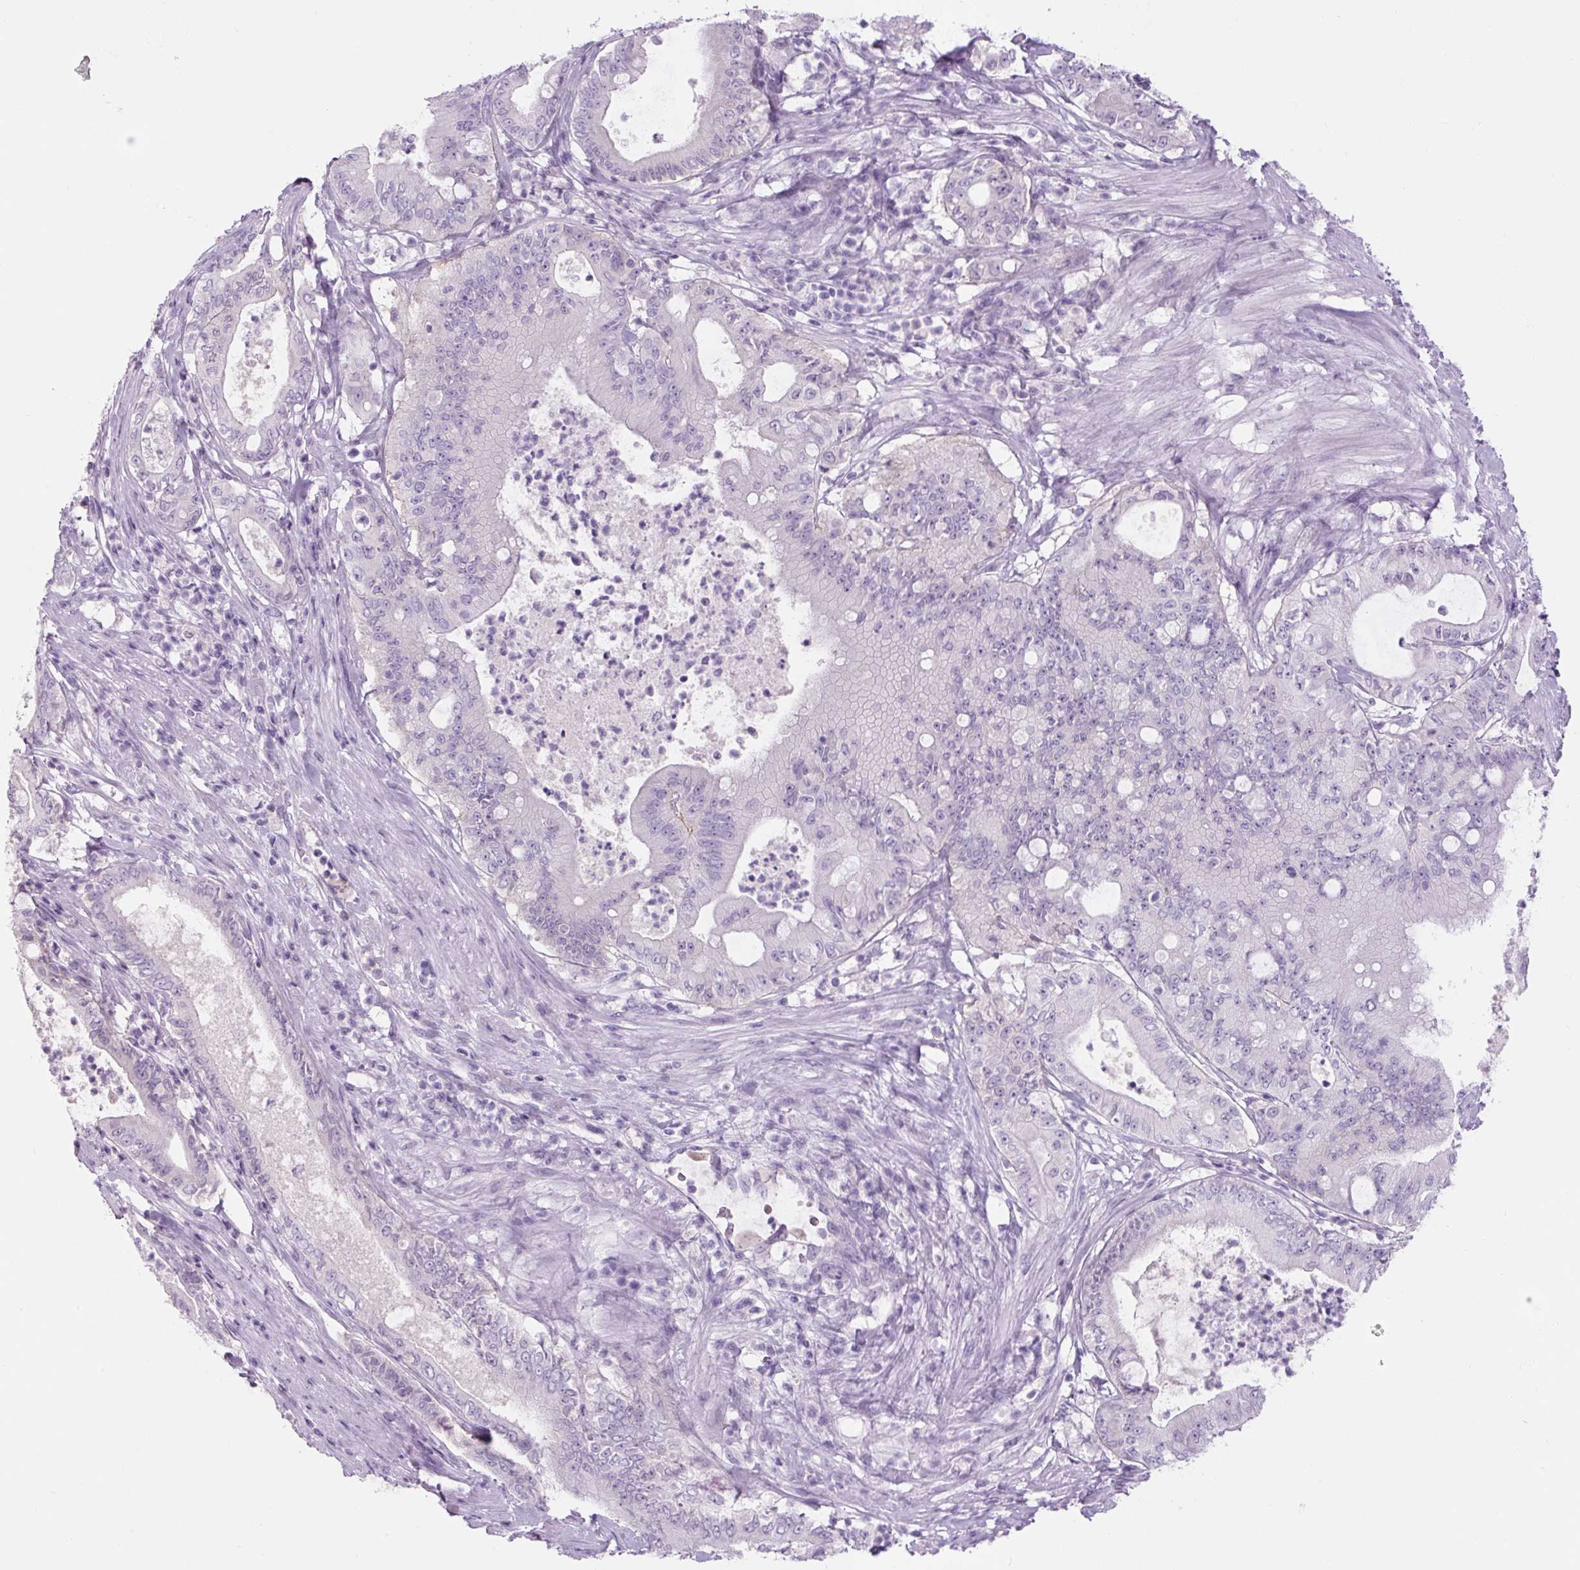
{"staining": {"intensity": "negative", "quantity": "none", "location": "none"}, "tissue": "pancreatic cancer", "cell_type": "Tumor cells", "image_type": "cancer", "snomed": [{"axis": "morphology", "description": "Adenocarcinoma, NOS"}, {"axis": "topography", "description": "Pancreas"}], "caption": "IHC histopathology image of pancreatic adenocarcinoma stained for a protein (brown), which shows no positivity in tumor cells. (Stains: DAB IHC with hematoxylin counter stain, Microscopy: brightfield microscopy at high magnification).", "gene": "COL9A2", "patient": {"sex": "male", "age": 71}}